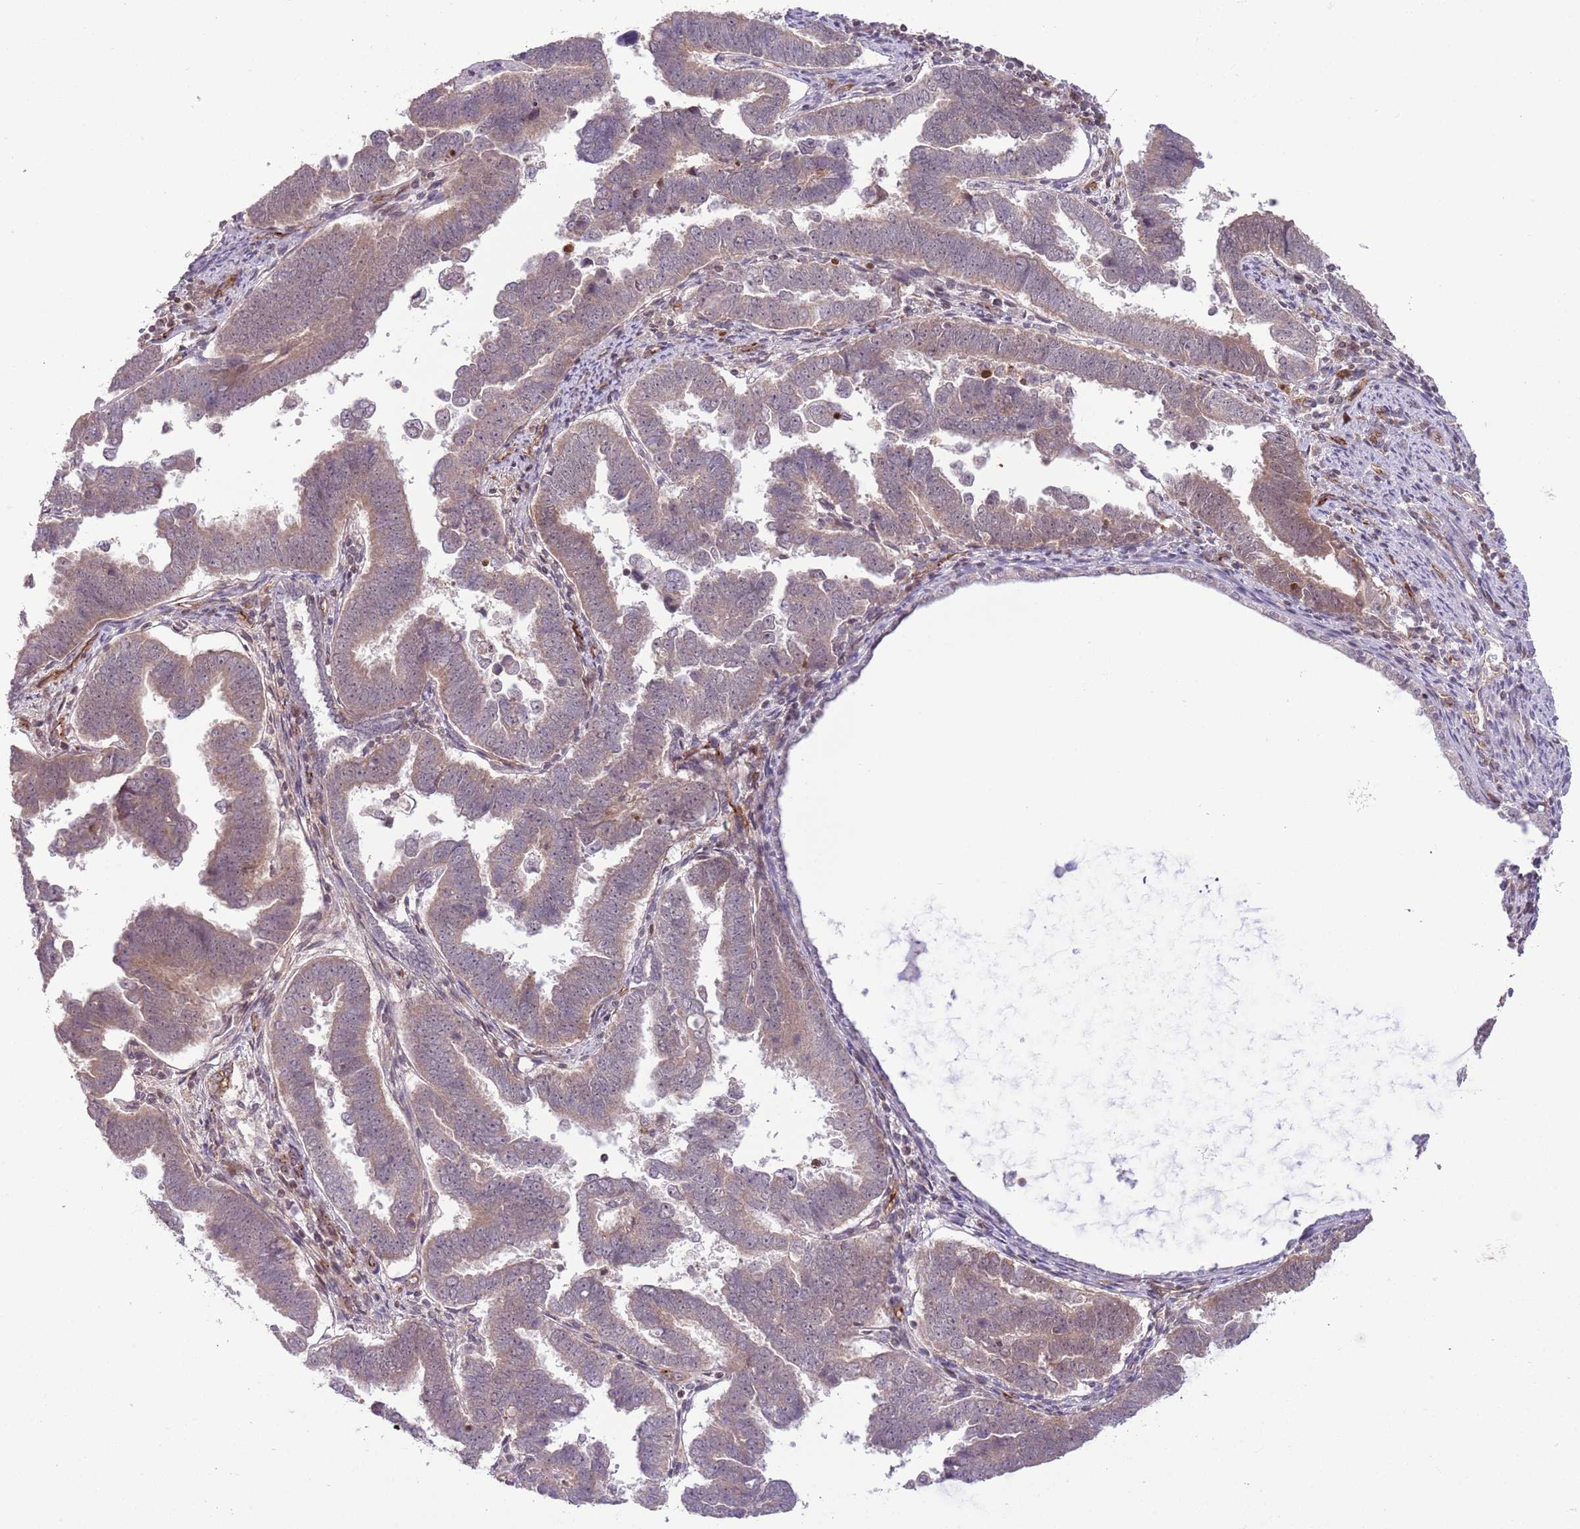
{"staining": {"intensity": "weak", "quantity": "25%-75%", "location": "cytoplasmic/membranous"}, "tissue": "endometrial cancer", "cell_type": "Tumor cells", "image_type": "cancer", "snomed": [{"axis": "morphology", "description": "Adenocarcinoma, NOS"}, {"axis": "topography", "description": "Endometrium"}], "caption": "This photomicrograph exhibits endometrial adenocarcinoma stained with IHC to label a protein in brown. The cytoplasmic/membranous of tumor cells show weak positivity for the protein. Nuclei are counter-stained blue.", "gene": "DPP10", "patient": {"sex": "female", "age": 75}}